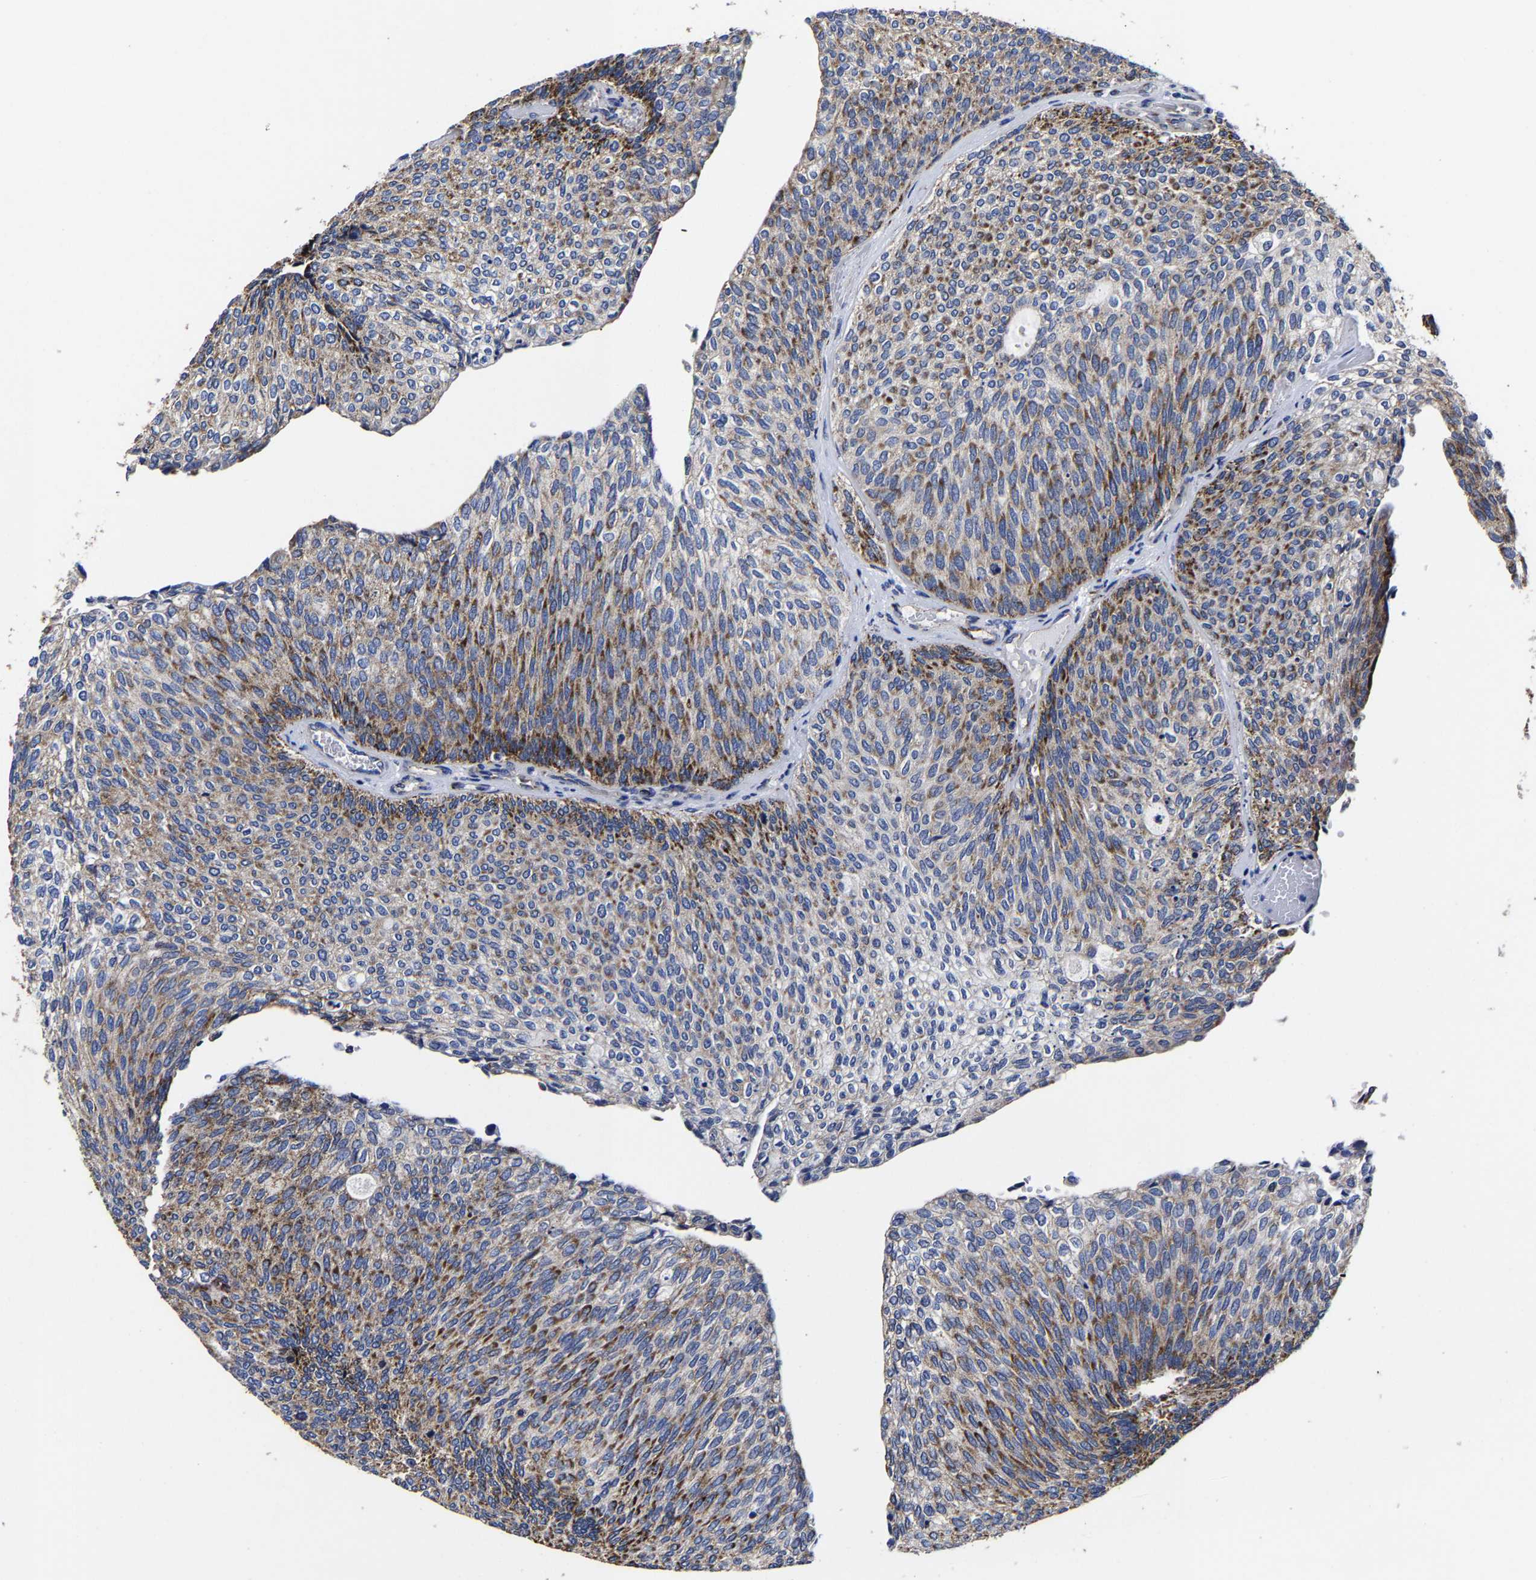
{"staining": {"intensity": "moderate", "quantity": "25%-75%", "location": "cytoplasmic/membranous"}, "tissue": "urothelial cancer", "cell_type": "Tumor cells", "image_type": "cancer", "snomed": [{"axis": "morphology", "description": "Urothelial carcinoma, Low grade"}, {"axis": "topography", "description": "Urinary bladder"}], "caption": "Immunohistochemical staining of human urothelial cancer exhibits medium levels of moderate cytoplasmic/membranous expression in approximately 25%-75% of tumor cells. (Brightfield microscopy of DAB IHC at high magnification).", "gene": "AASS", "patient": {"sex": "female", "age": 79}}